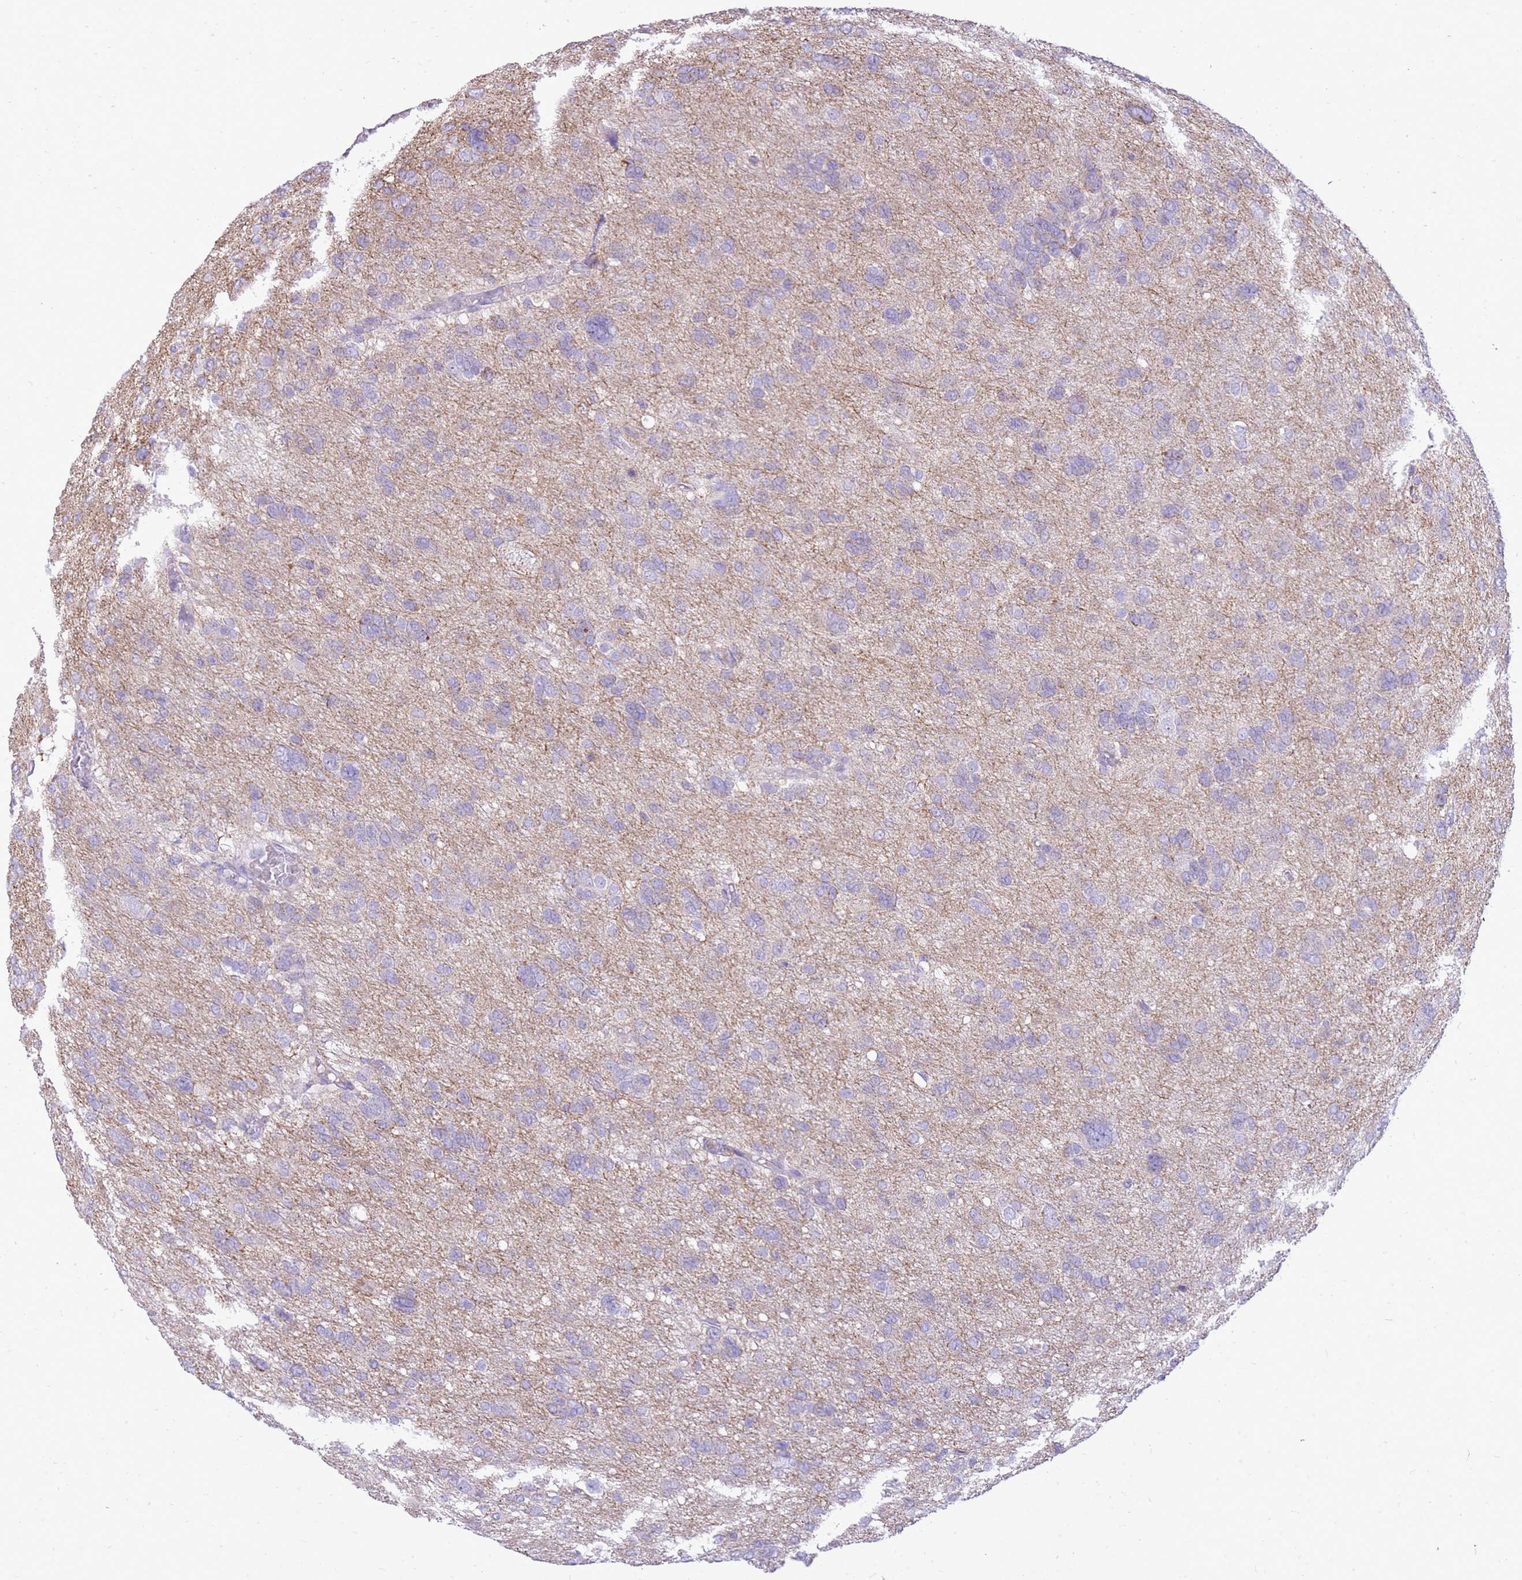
{"staining": {"intensity": "negative", "quantity": "none", "location": "none"}, "tissue": "glioma", "cell_type": "Tumor cells", "image_type": "cancer", "snomed": [{"axis": "morphology", "description": "Glioma, malignant, High grade"}, {"axis": "topography", "description": "Brain"}], "caption": "Immunohistochemistry of human glioma shows no positivity in tumor cells.", "gene": "FABP2", "patient": {"sex": "female", "age": 59}}